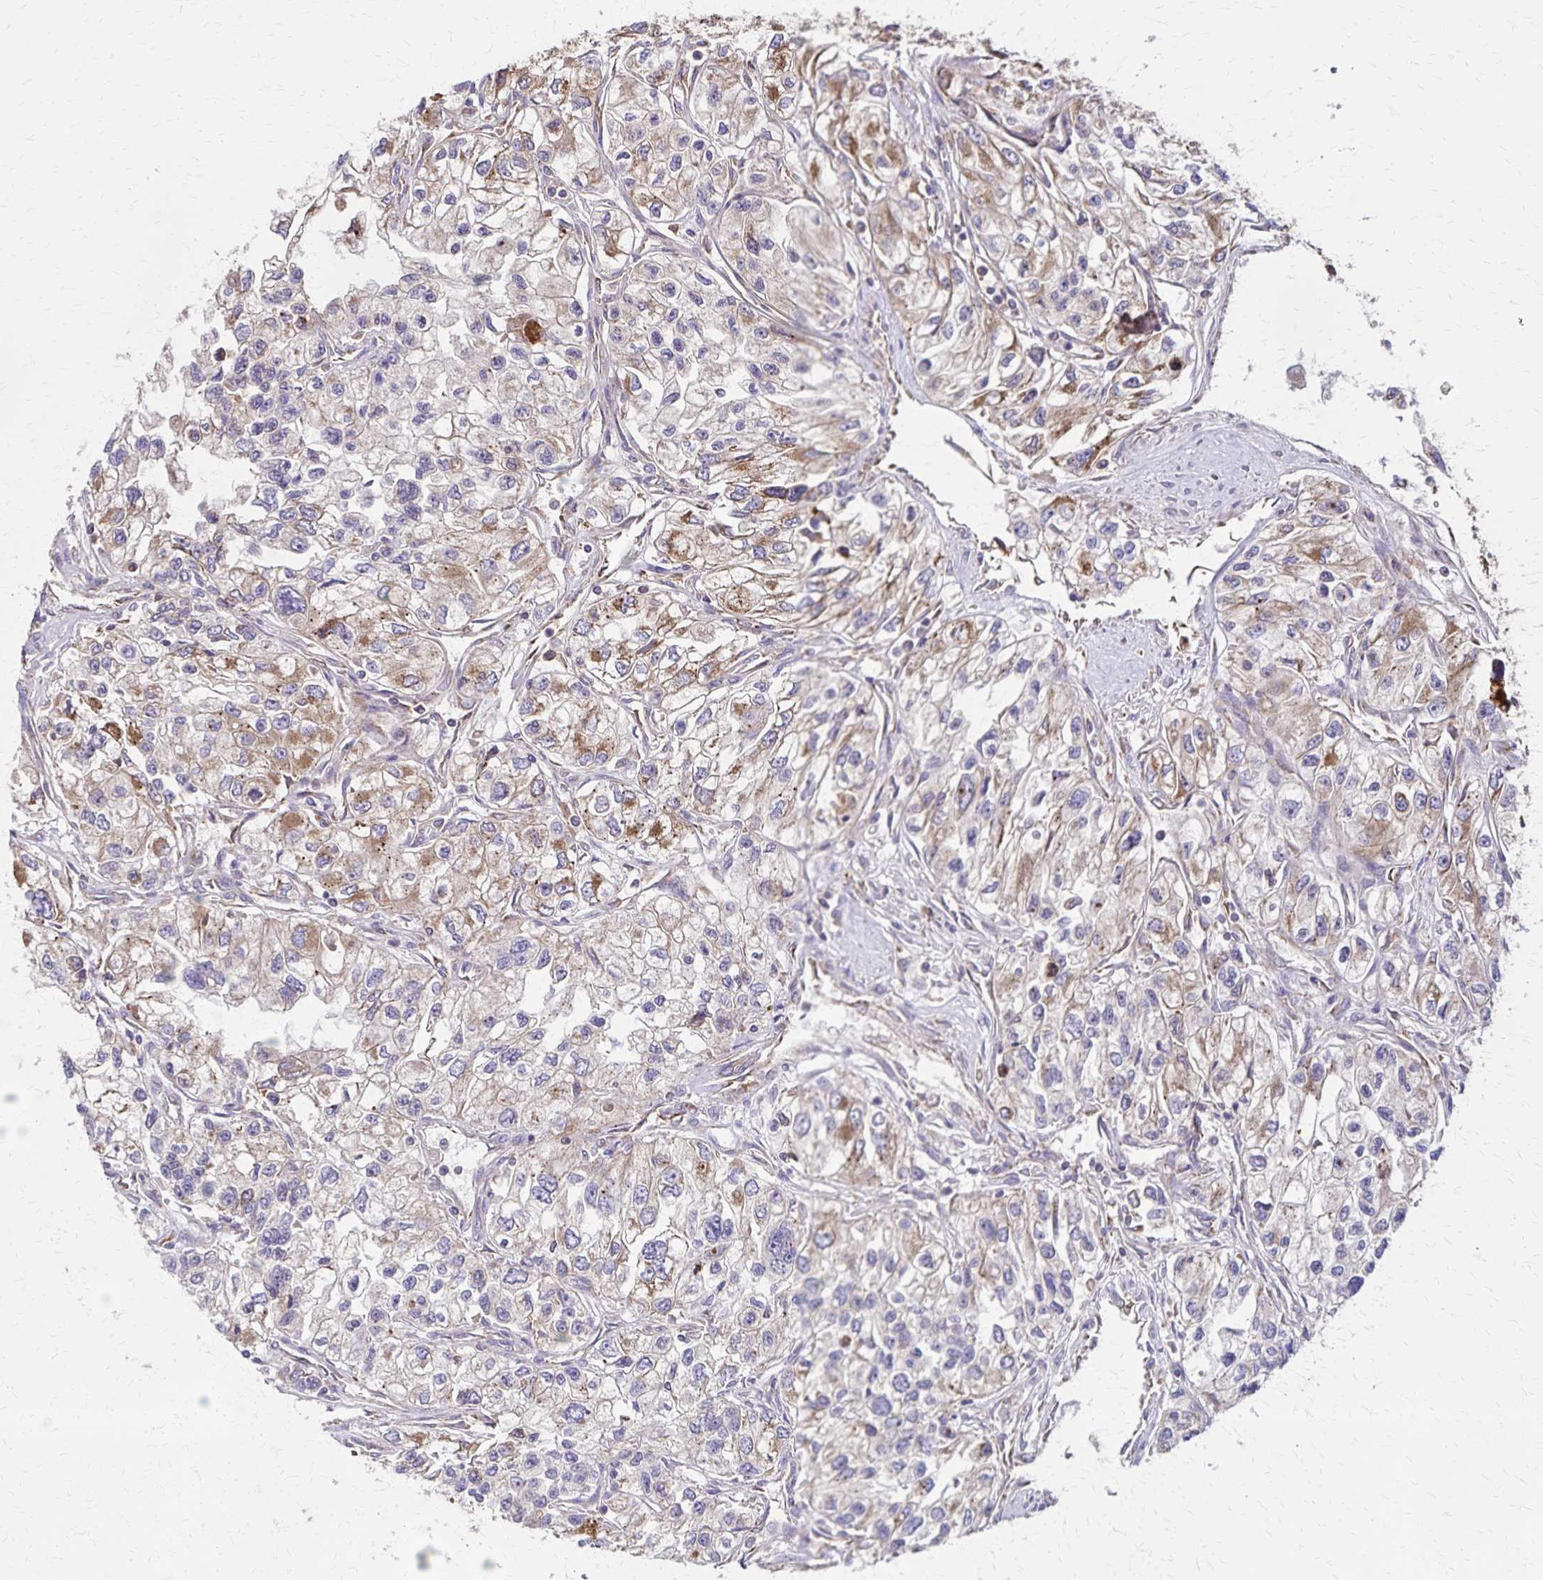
{"staining": {"intensity": "moderate", "quantity": "25%-75%", "location": "cytoplasmic/membranous"}, "tissue": "renal cancer", "cell_type": "Tumor cells", "image_type": "cancer", "snomed": [{"axis": "morphology", "description": "Adenocarcinoma, NOS"}, {"axis": "topography", "description": "Kidney"}], "caption": "IHC histopathology image of neoplastic tissue: human adenocarcinoma (renal) stained using IHC exhibits medium levels of moderate protein expression localized specifically in the cytoplasmic/membranous of tumor cells, appearing as a cytoplasmic/membranous brown color.", "gene": "RNF10", "patient": {"sex": "female", "age": 59}}